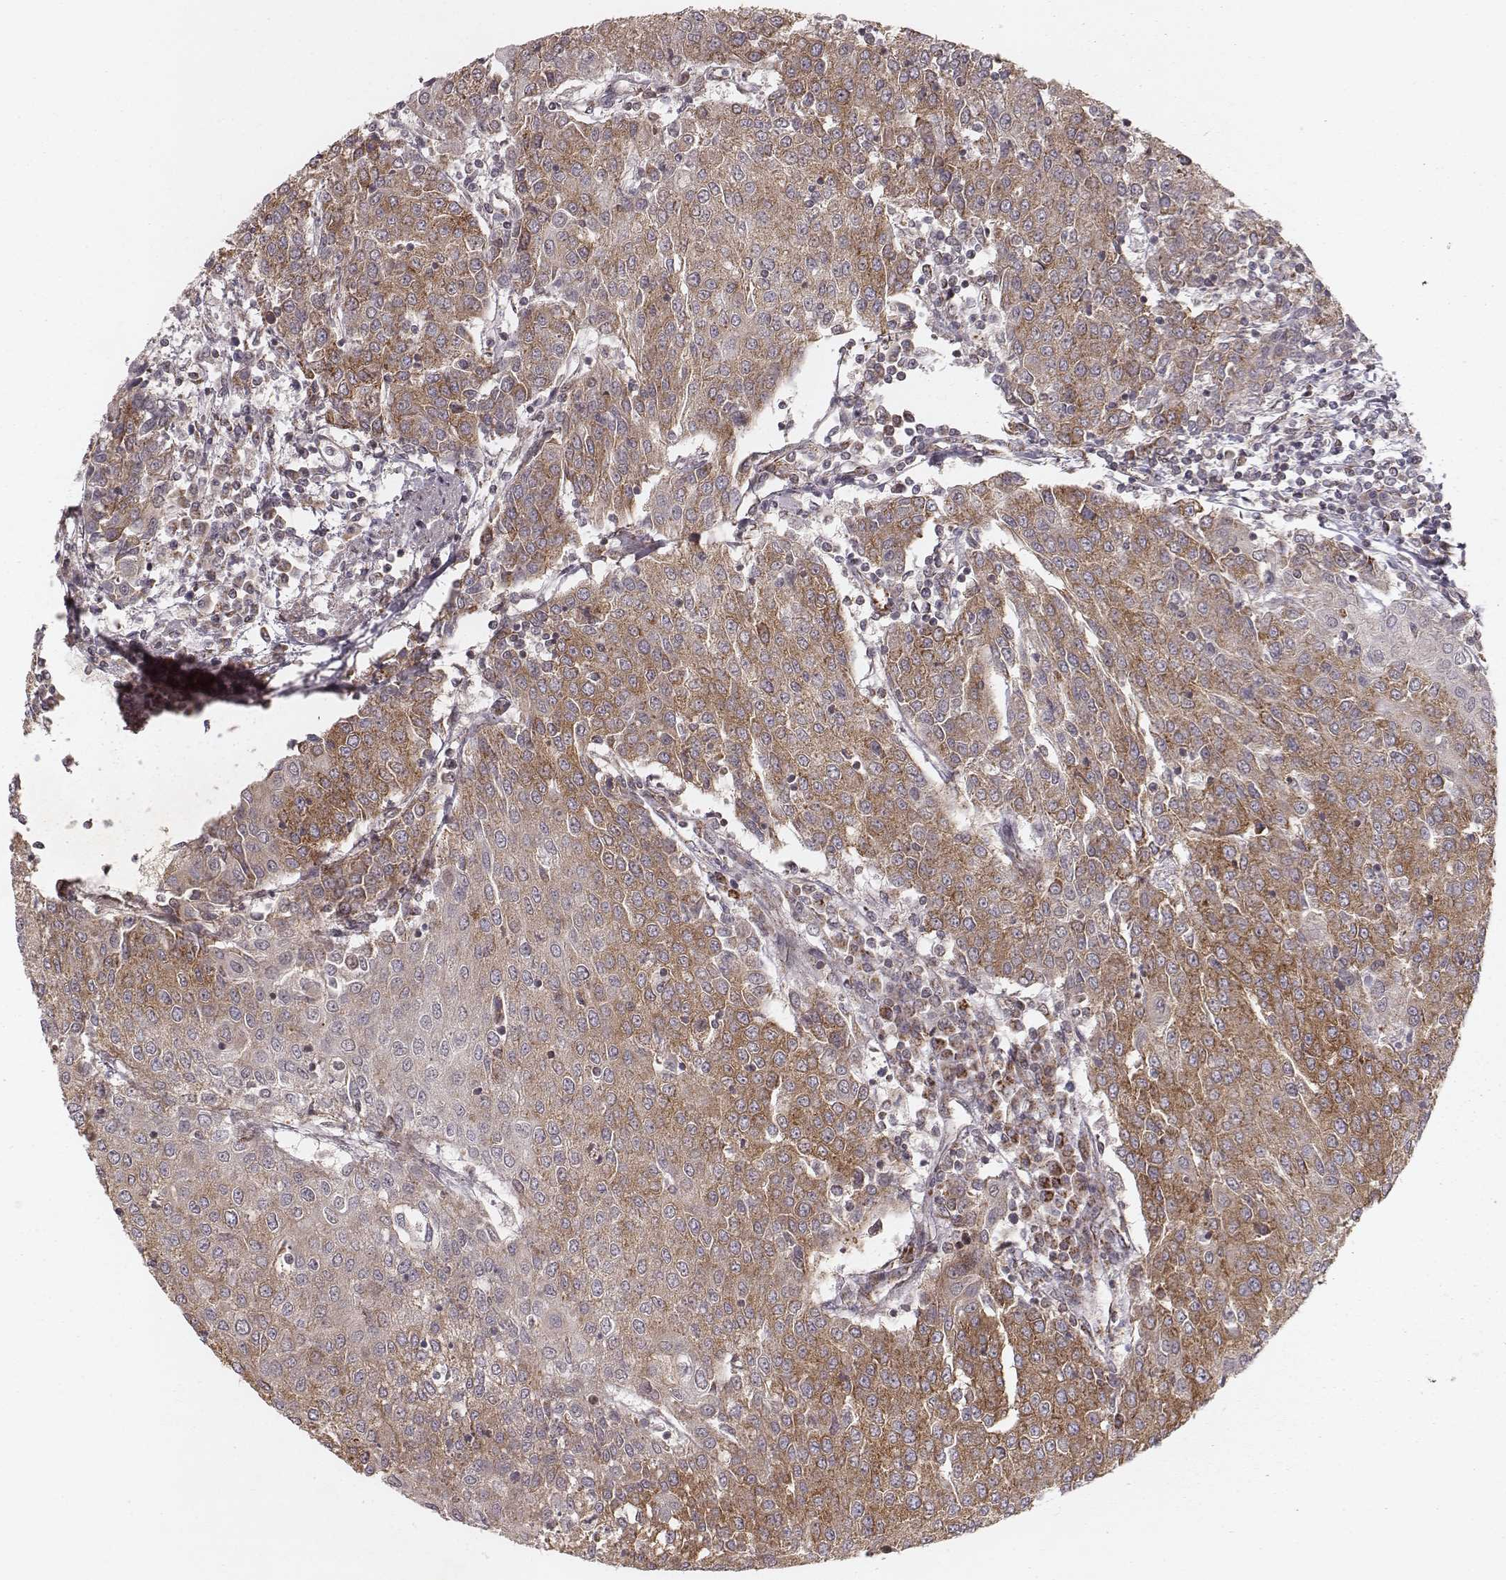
{"staining": {"intensity": "moderate", "quantity": "25%-75%", "location": "cytoplasmic/membranous"}, "tissue": "urothelial cancer", "cell_type": "Tumor cells", "image_type": "cancer", "snomed": [{"axis": "morphology", "description": "Urothelial carcinoma, High grade"}, {"axis": "topography", "description": "Urinary bladder"}], "caption": "The immunohistochemical stain labels moderate cytoplasmic/membranous positivity in tumor cells of urothelial cancer tissue.", "gene": "NDUFA7", "patient": {"sex": "female", "age": 85}}